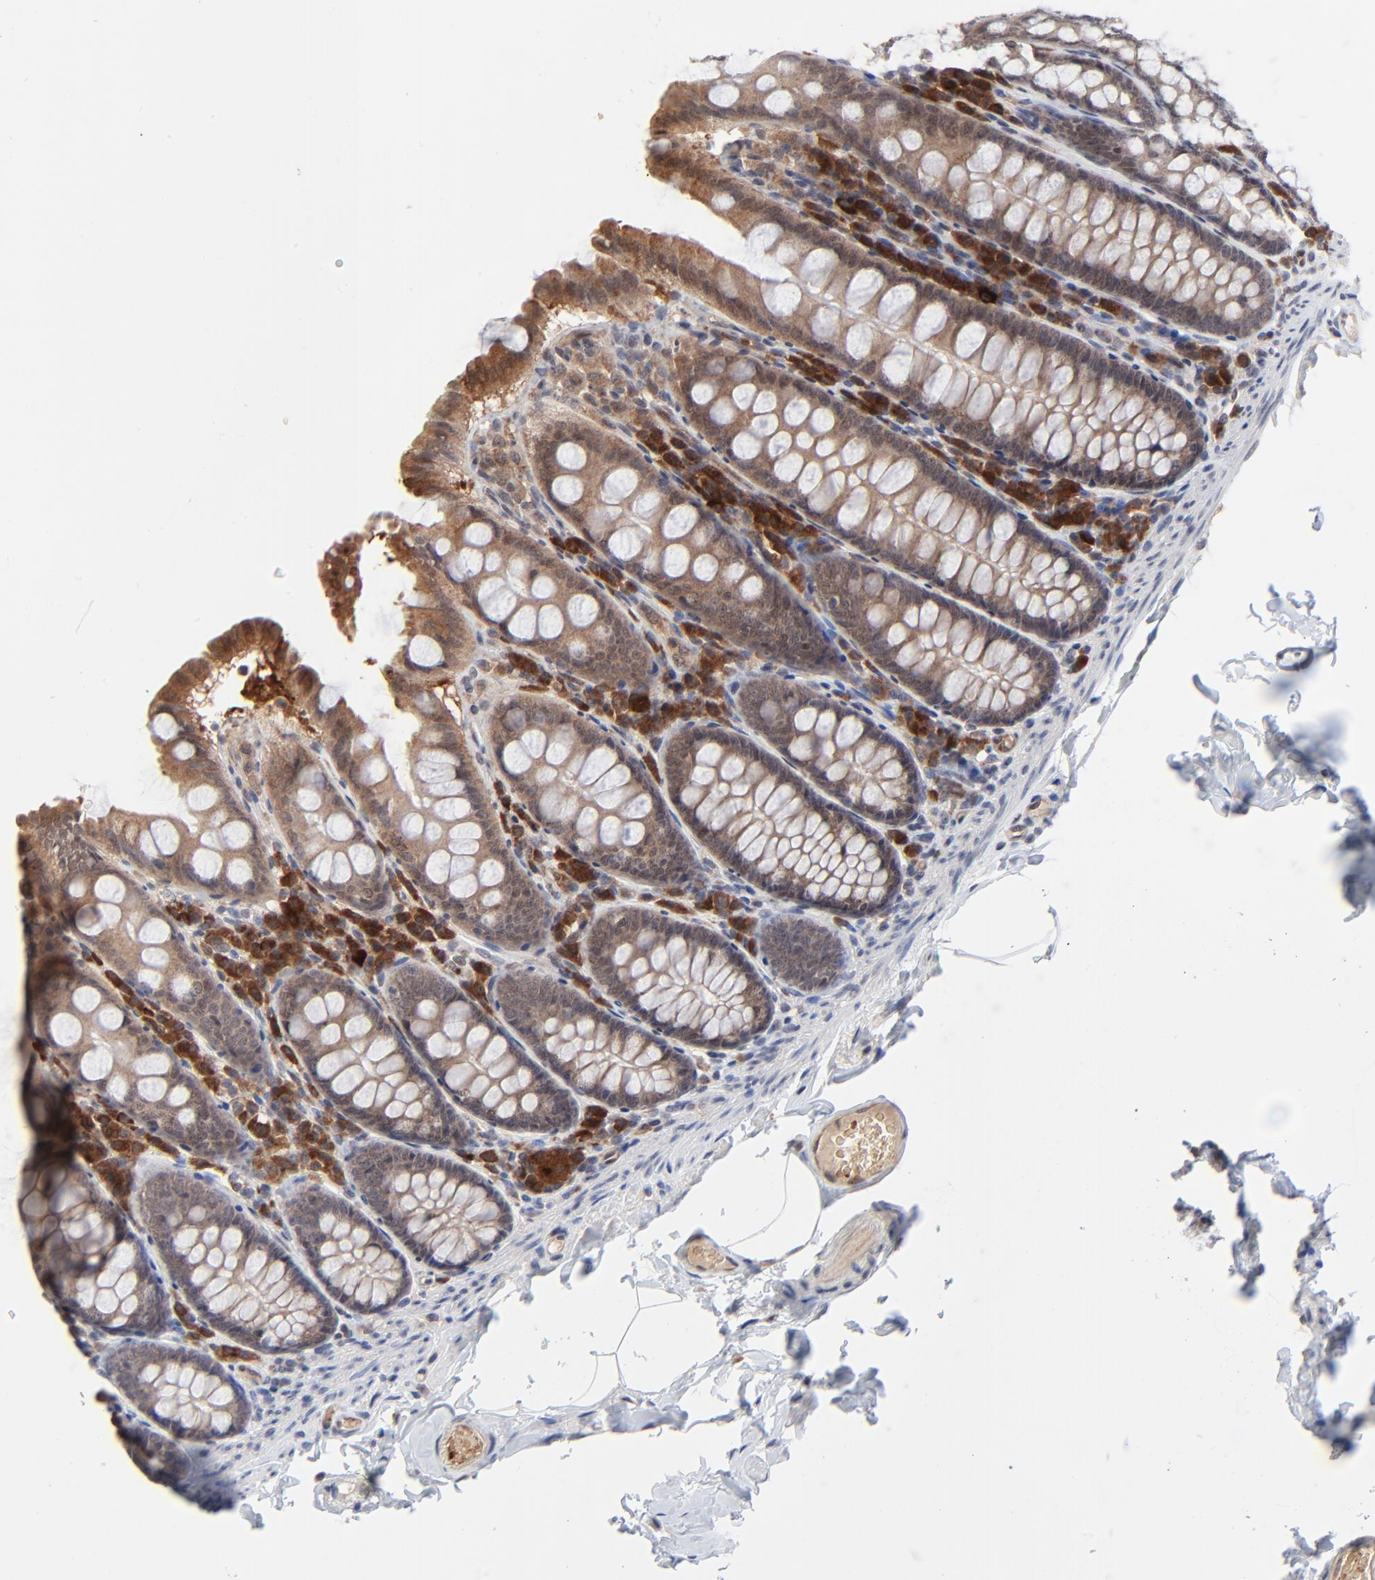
{"staining": {"intensity": "negative", "quantity": "none", "location": "none"}, "tissue": "colon", "cell_type": "Endothelial cells", "image_type": "normal", "snomed": [{"axis": "morphology", "description": "Normal tissue, NOS"}, {"axis": "topography", "description": "Colon"}], "caption": "Histopathology image shows no significant protein staining in endothelial cells of unremarkable colon.", "gene": "CASP10", "patient": {"sex": "female", "age": 61}}